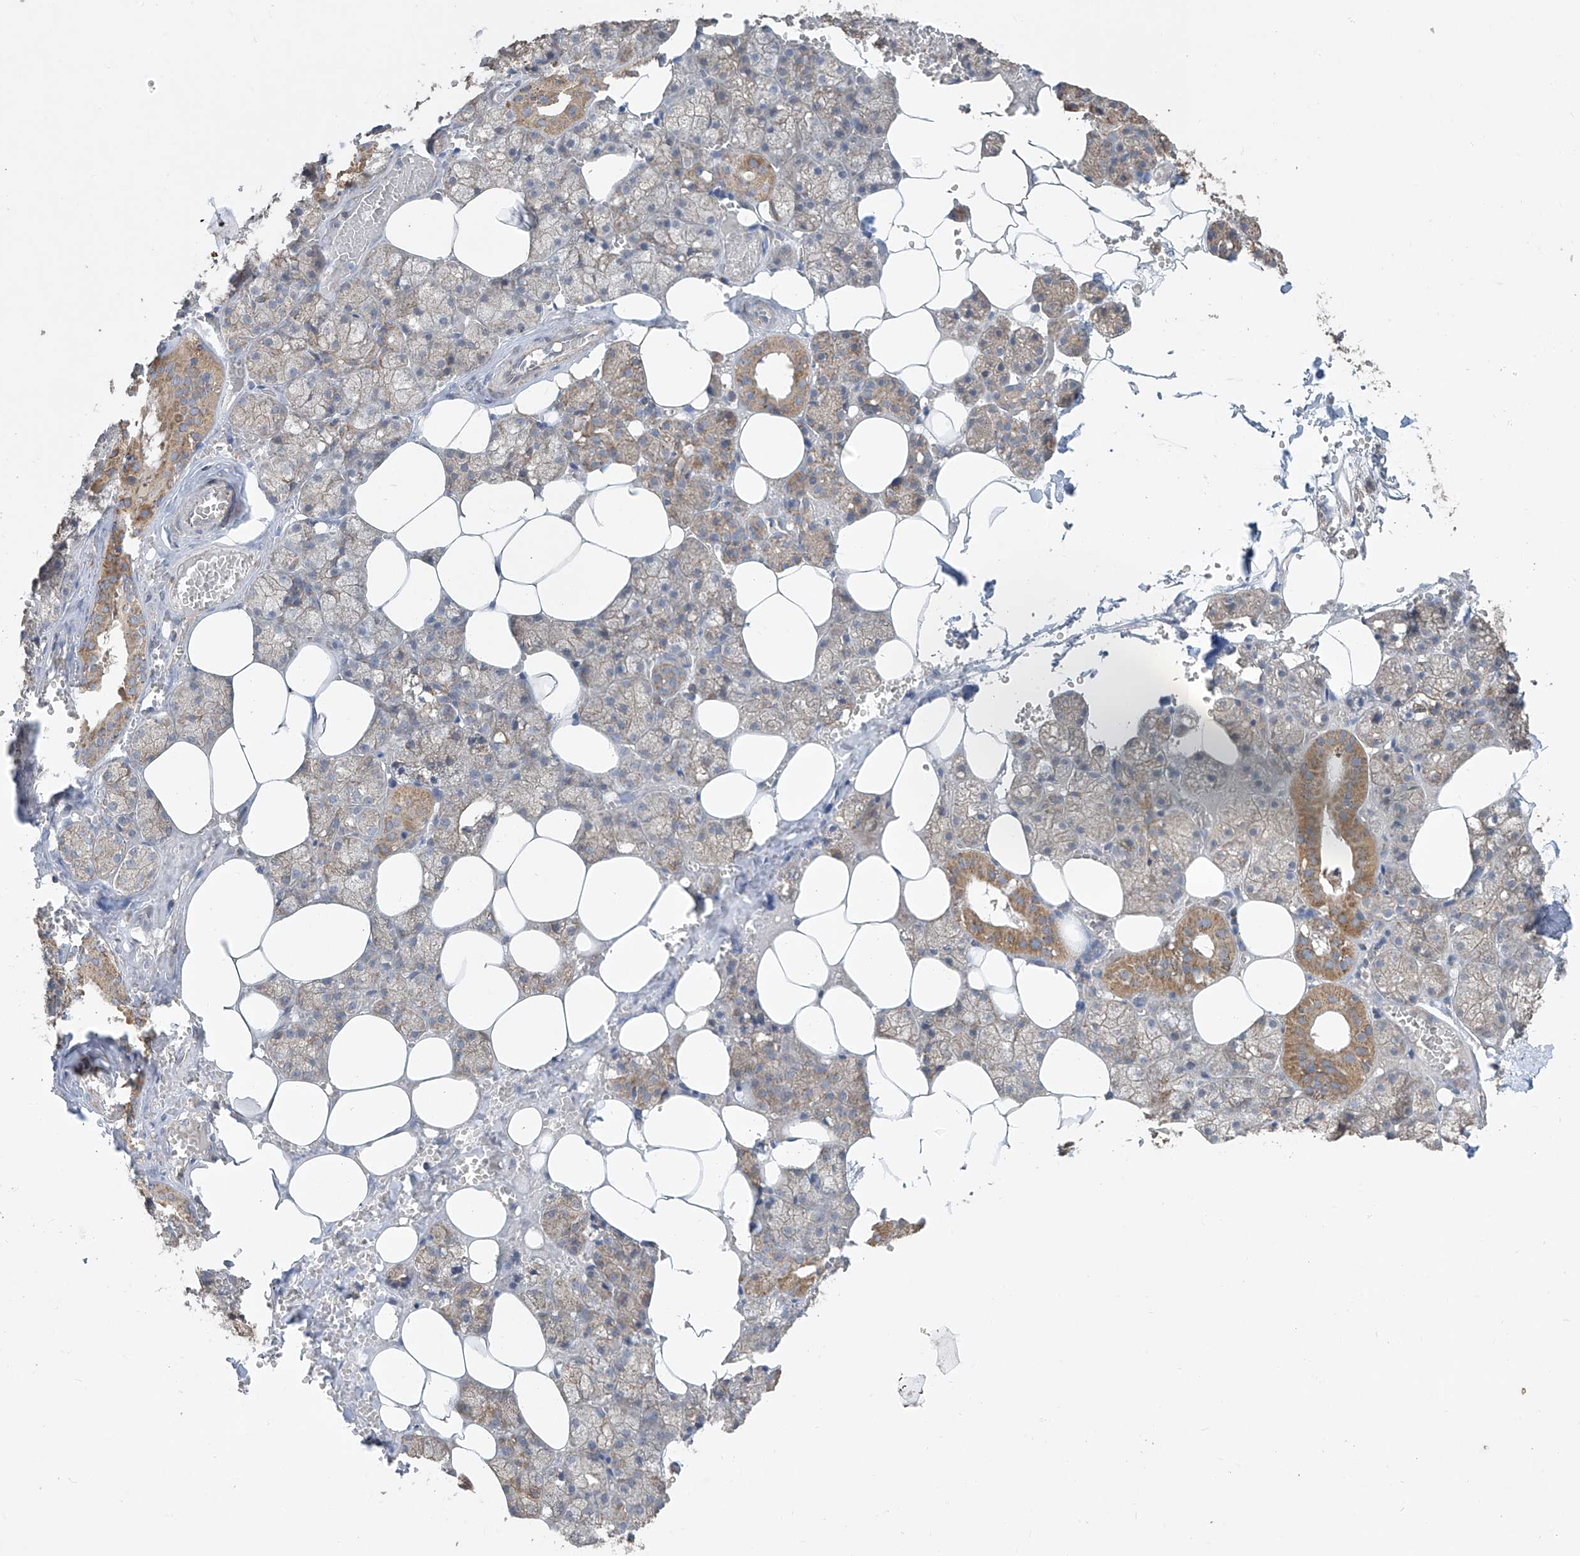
{"staining": {"intensity": "moderate", "quantity": "<25%", "location": "cytoplasmic/membranous"}, "tissue": "salivary gland", "cell_type": "Glandular cells", "image_type": "normal", "snomed": [{"axis": "morphology", "description": "Normal tissue, NOS"}, {"axis": "topography", "description": "Salivary gland"}], "caption": "Benign salivary gland displays moderate cytoplasmic/membranous expression in approximately <25% of glandular cells, visualized by immunohistochemistry.", "gene": "UQCC1", "patient": {"sex": "male", "age": 62}}